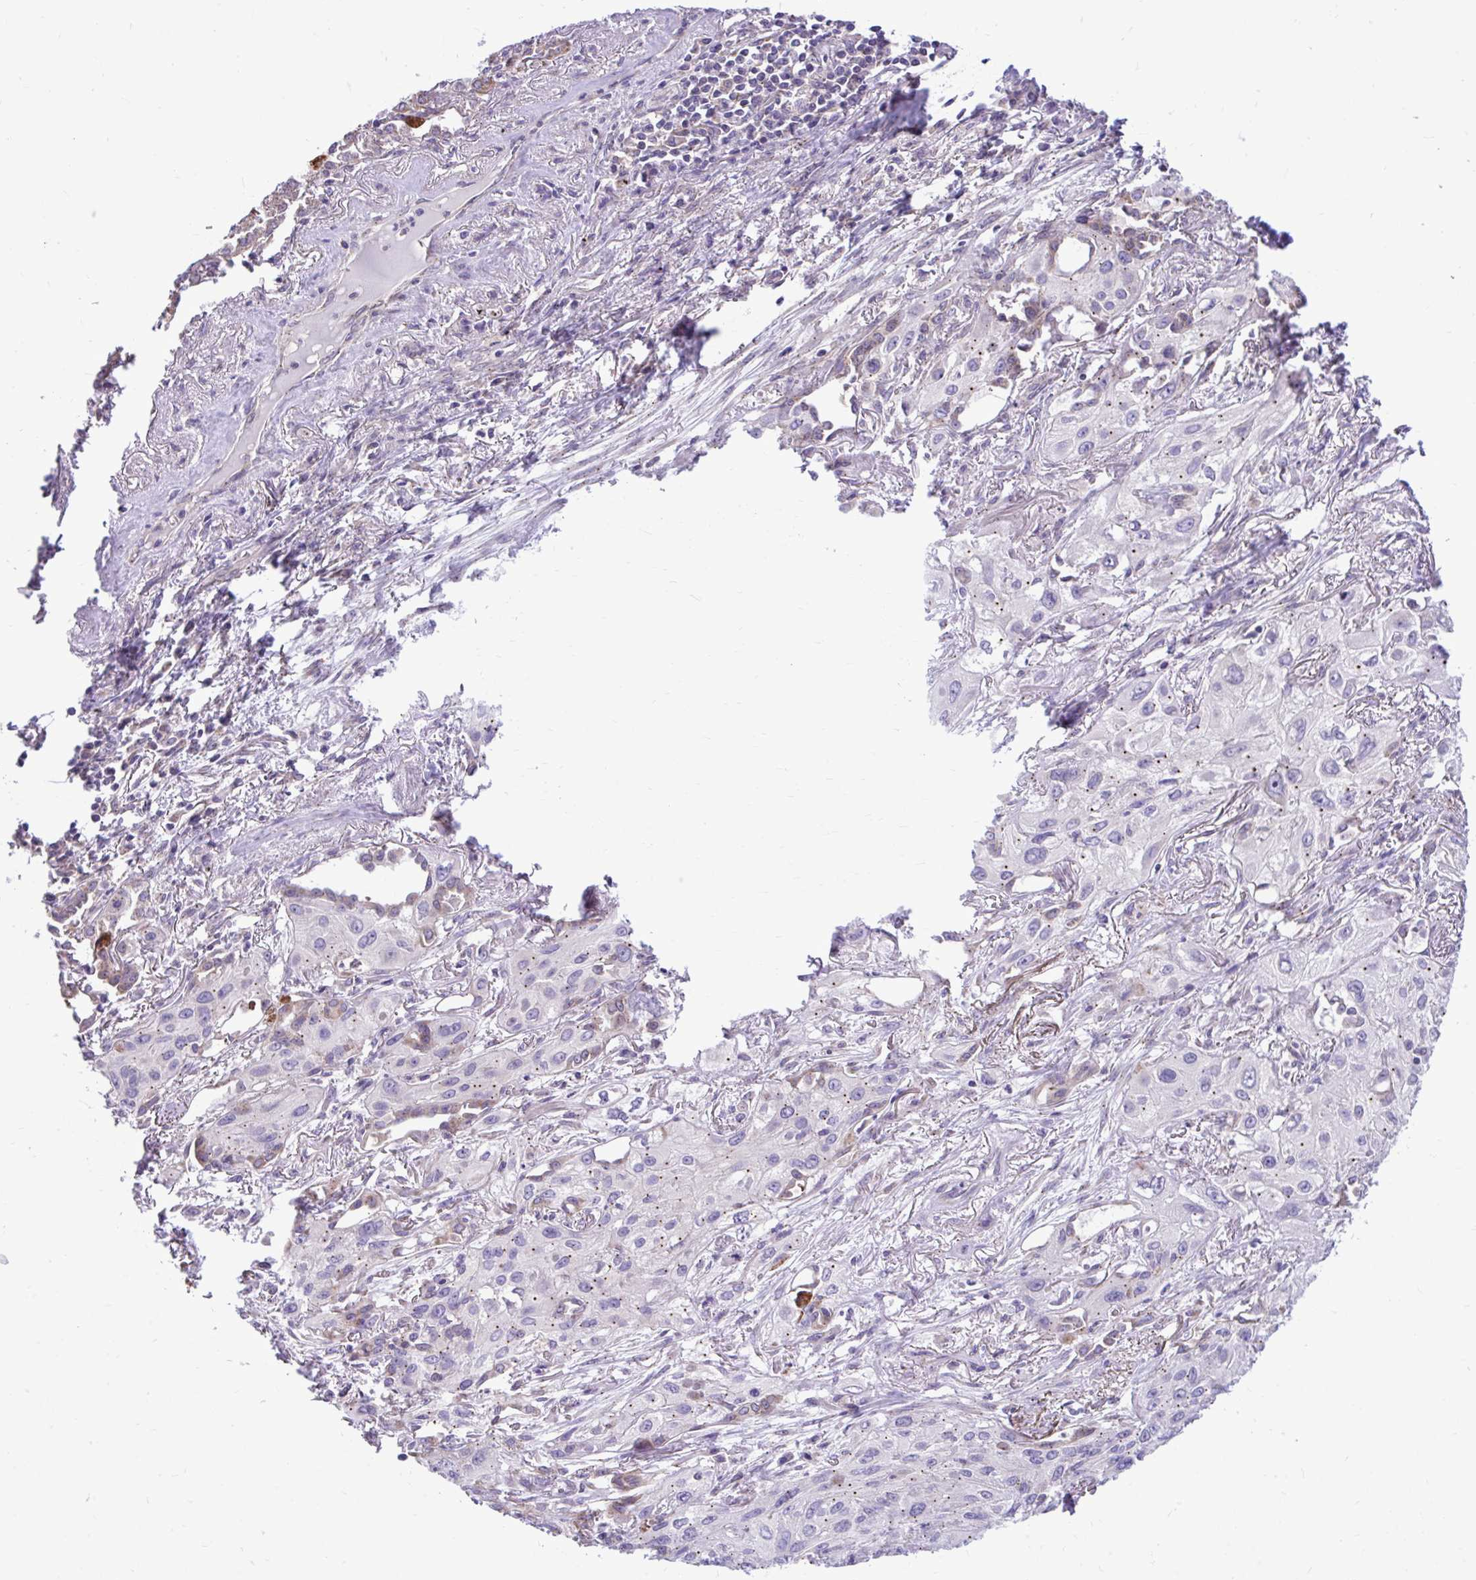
{"staining": {"intensity": "weak", "quantity": "25%-75%", "location": "cytoplasmic/membranous"}, "tissue": "lung cancer", "cell_type": "Tumor cells", "image_type": "cancer", "snomed": [{"axis": "morphology", "description": "Squamous cell carcinoma, NOS"}, {"axis": "topography", "description": "Lung"}], "caption": "Brown immunohistochemical staining in lung cancer shows weak cytoplasmic/membranous positivity in about 25%-75% of tumor cells.", "gene": "CEACAM18", "patient": {"sex": "male", "age": 71}}